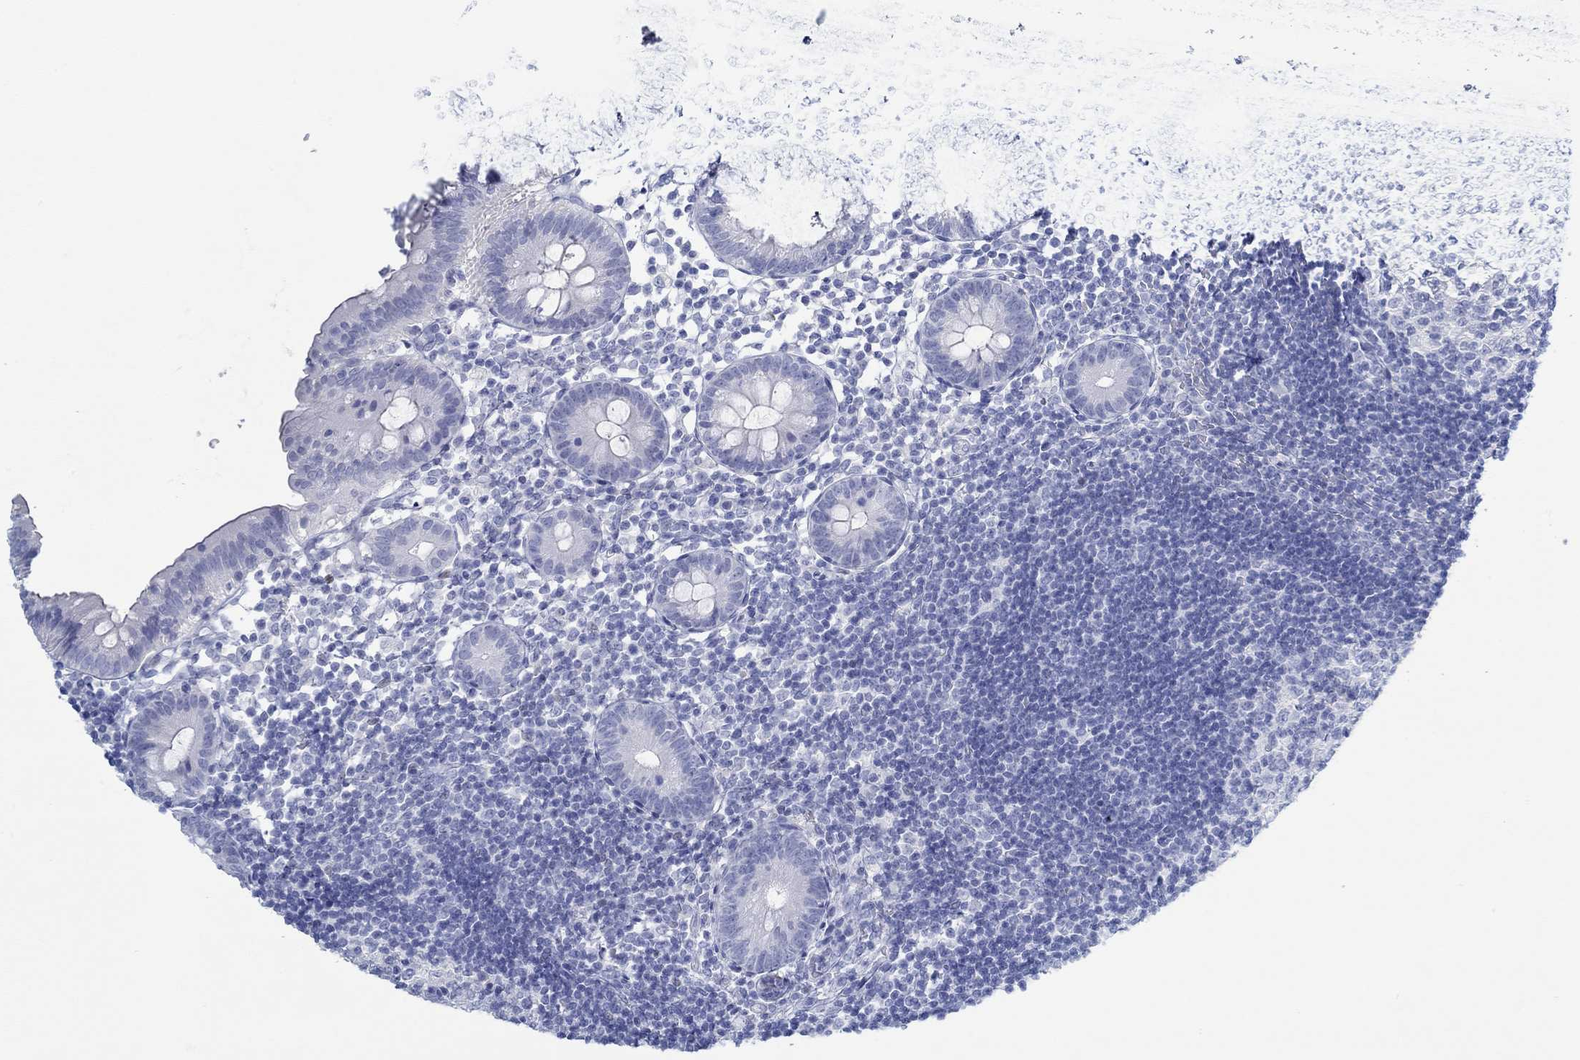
{"staining": {"intensity": "negative", "quantity": "none", "location": "none"}, "tissue": "appendix", "cell_type": "Glandular cells", "image_type": "normal", "snomed": [{"axis": "morphology", "description": "Normal tissue, NOS"}, {"axis": "topography", "description": "Appendix"}], "caption": "IHC image of unremarkable appendix: appendix stained with DAB (3,3'-diaminobenzidine) exhibits no significant protein expression in glandular cells. Nuclei are stained in blue.", "gene": "PAX9", "patient": {"sex": "female", "age": 40}}